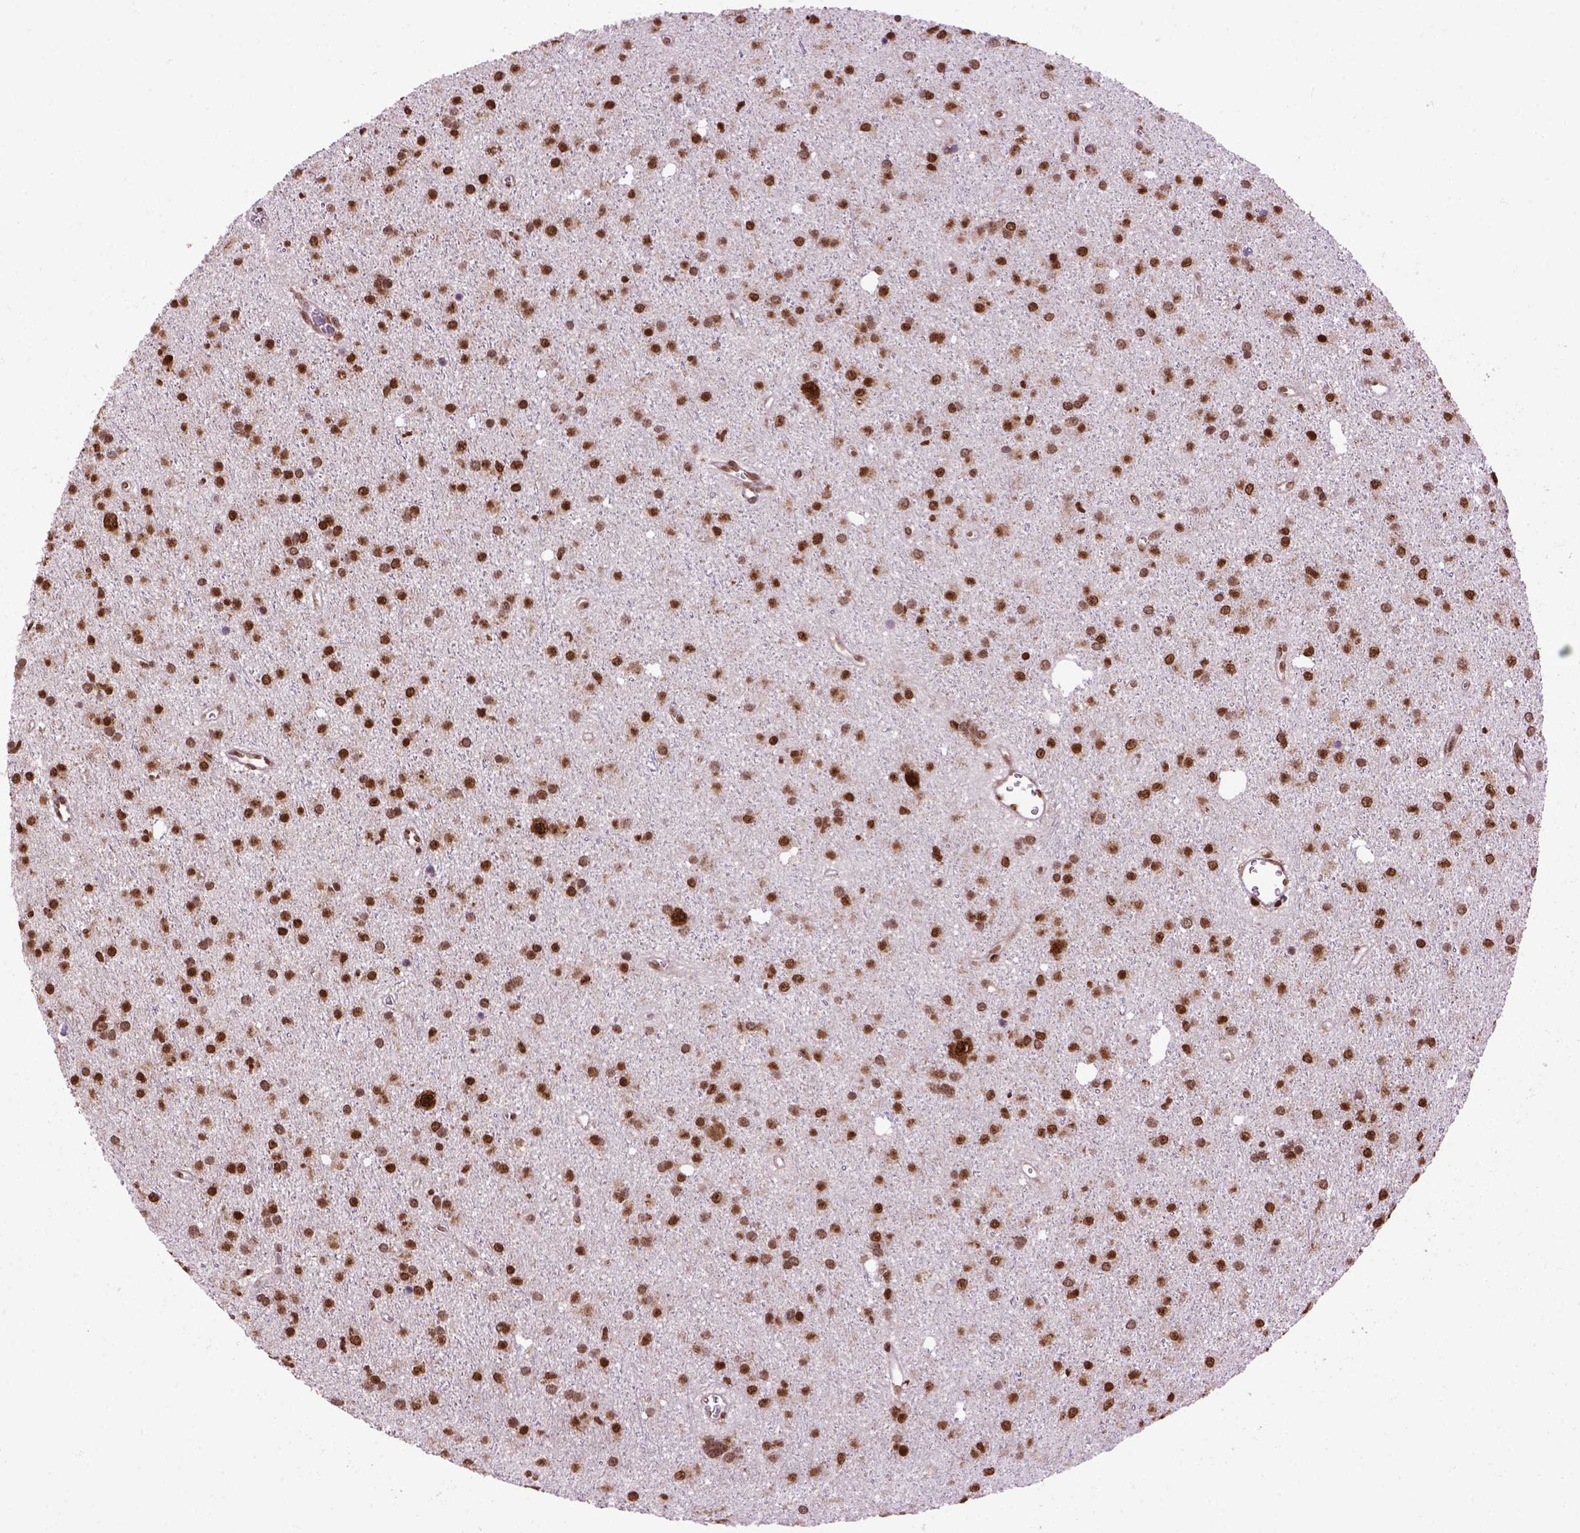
{"staining": {"intensity": "strong", "quantity": ">75%", "location": "nuclear"}, "tissue": "glioma", "cell_type": "Tumor cells", "image_type": "cancer", "snomed": [{"axis": "morphology", "description": "Glioma, malignant, Low grade"}, {"axis": "topography", "description": "Brain"}], "caption": "Immunohistochemistry (IHC) image of neoplastic tissue: human glioma stained using immunohistochemistry (IHC) exhibits high levels of strong protein expression localized specifically in the nuclear of tumor cells, appearing as a nuclear brown color.", "gene": "CELF1", "patient": {"sex": "male", "age": 27}}